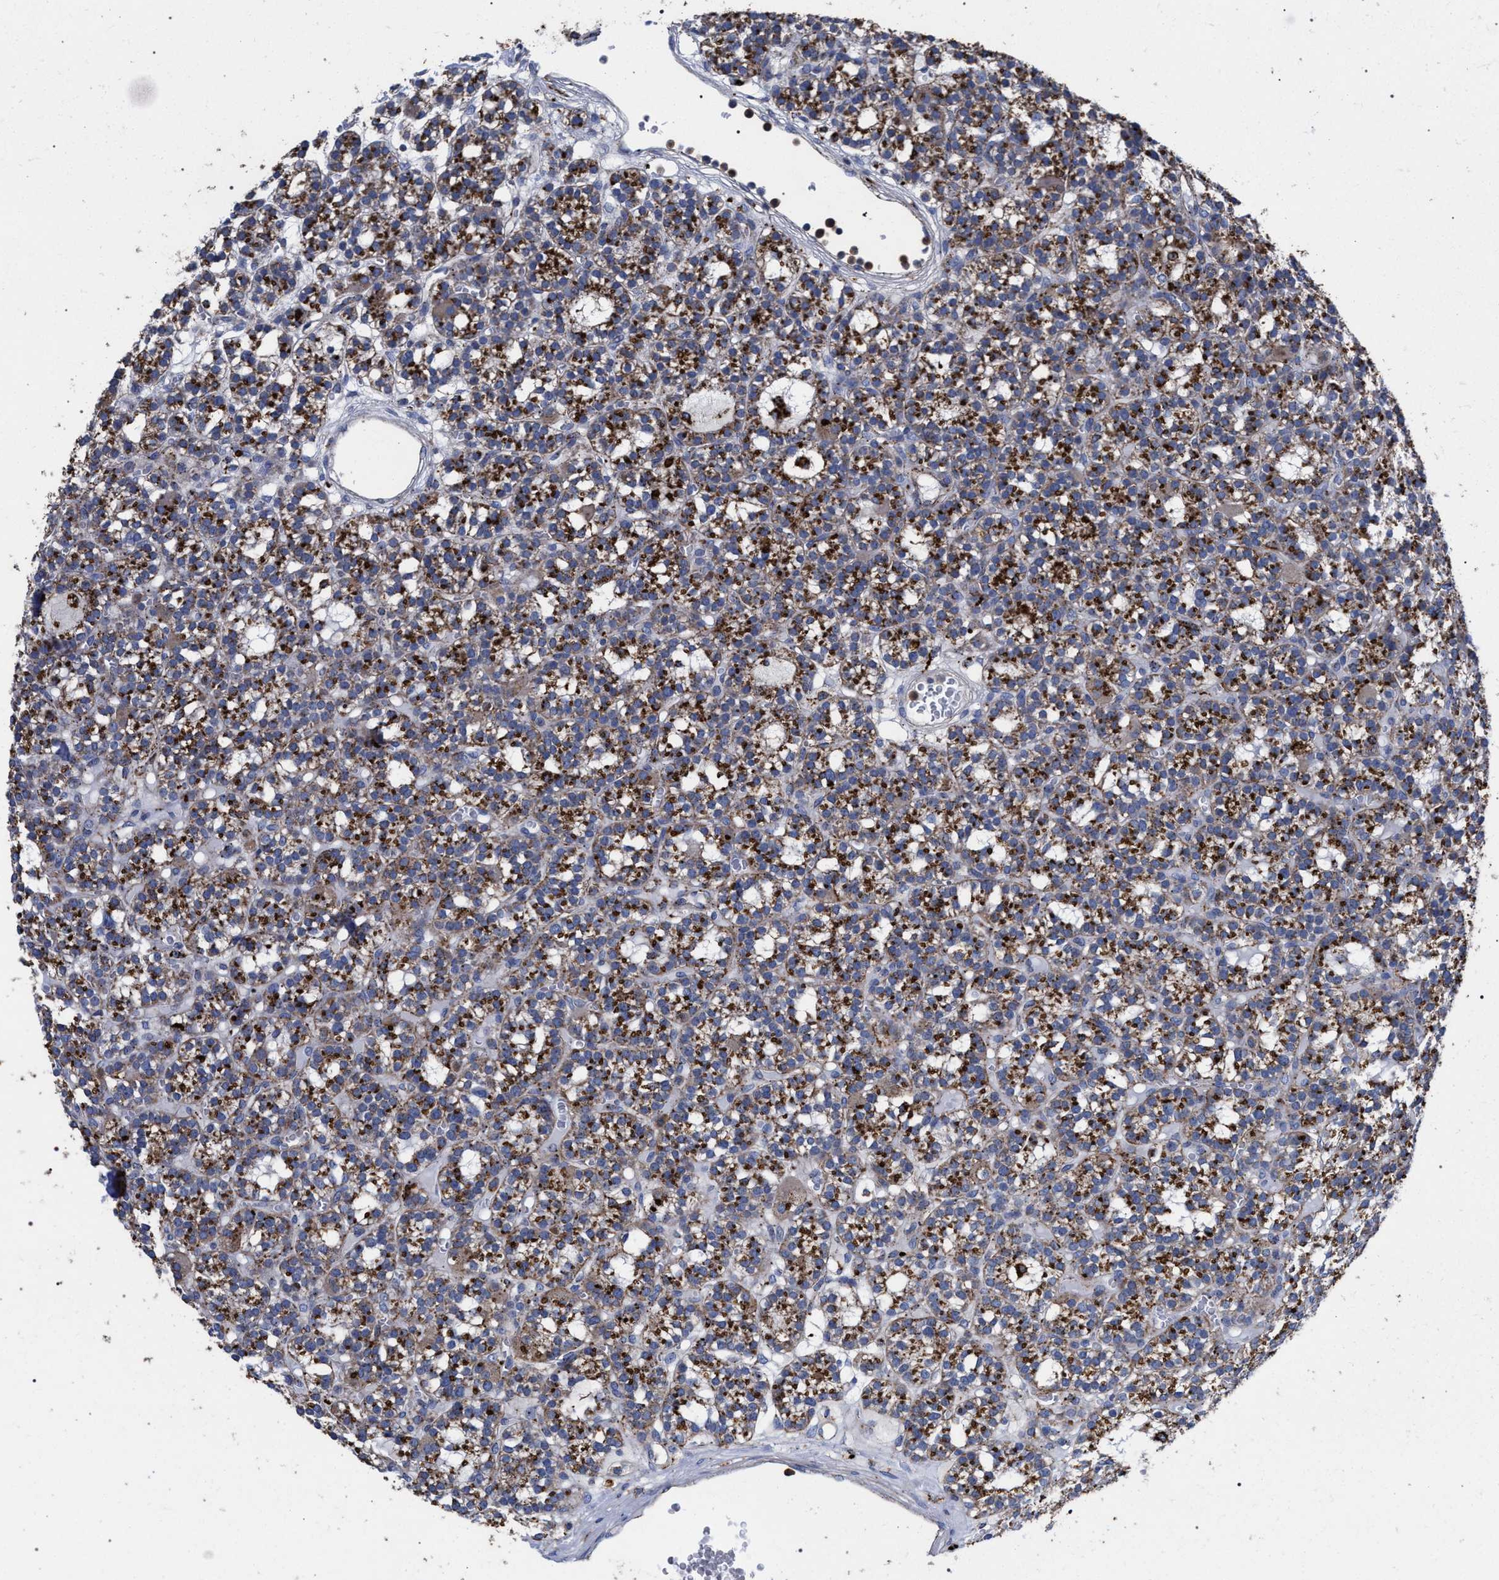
{"staining": {"intensity": "strong", "quantity": ">75%", "location": "cytoplasmic/membranous"}, "tissue": "parathyroid gland", "cell_type": "Glandular cells", "image_type": "normal", "snomed": [{"axis": "morphology", "description": "Normal tissue, NOS"}, {"axis": "morphology", "description": "Adenoma, NOS"}, {"axis": "topography", "description": "Parathyroid gland"}], "caption": "IHC of normal parathyroid gland reveals high levels of strong cytoplasmic/membranous staining in about >75% of glandular cells. Using DAB (3,3'-diaminobenzidine) (brown) and hematoxylin (blue) stains, captured at high magnification using brightfield microscopy.", "gene": "PPT1", "patient": {"sex": "female", "age": 58}}